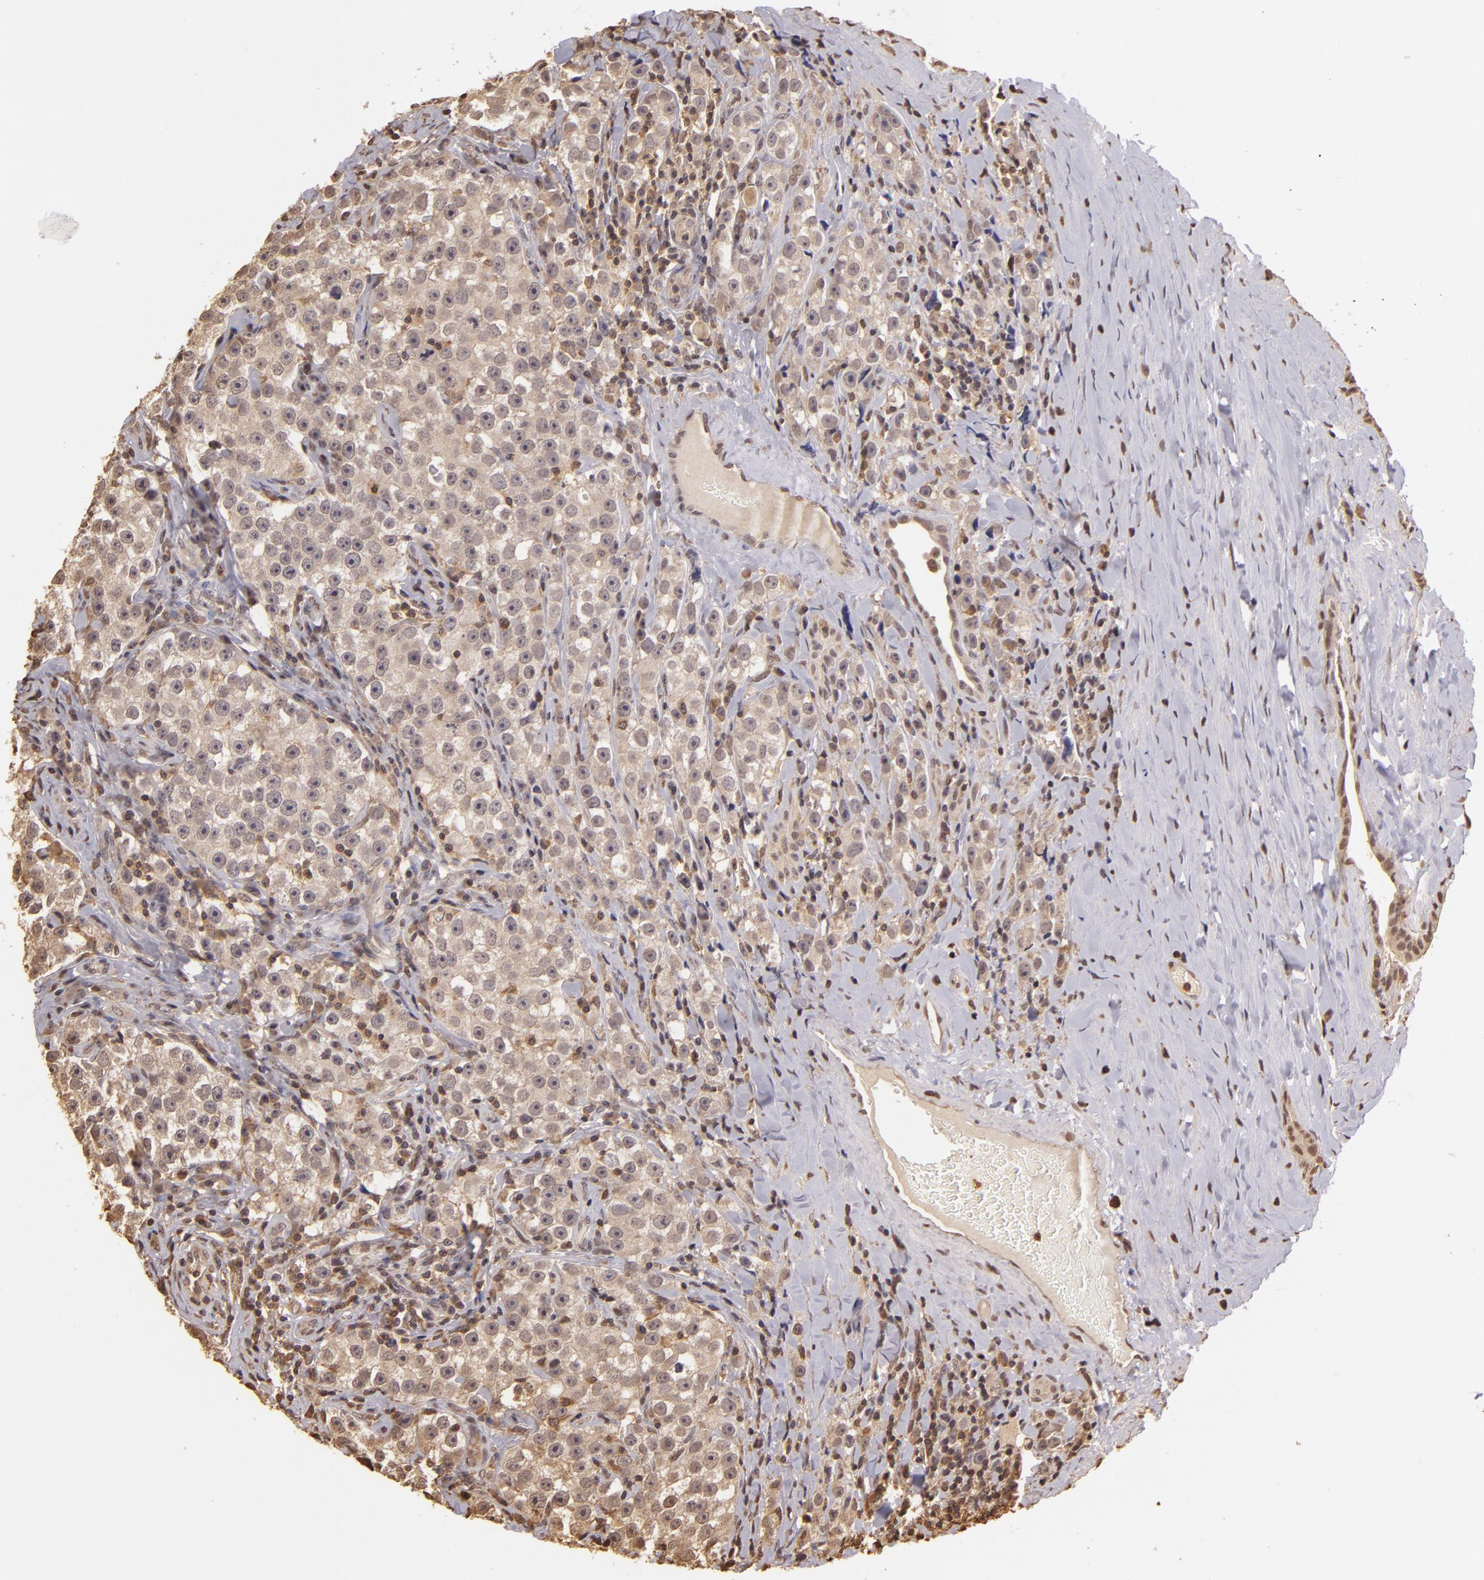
{"staining": {"intensity": "weak", "quantity": ">75%", "location": "cytoplasmic/membranous"}, "tissue": "testis cancer", "cell_type": "Tumor cells", "image_type": "cancer", "snomed": [{"axis": "morphology", "description": "Seminoma, NOS"}, {"axis": "topography", "description": "Testis"}], "caption": "The photomicrograph reveals a brown stain indicating the presence of a protein in the cytoplasmic/membranous of tumor cells in testis cancer (seminoma). Immunohistochemistry (ihc) stains the protein of interest in brown and the nuclei are stained blue.", "gene": "ARPC2", "patient": {"sex": "male", "age": 32}}